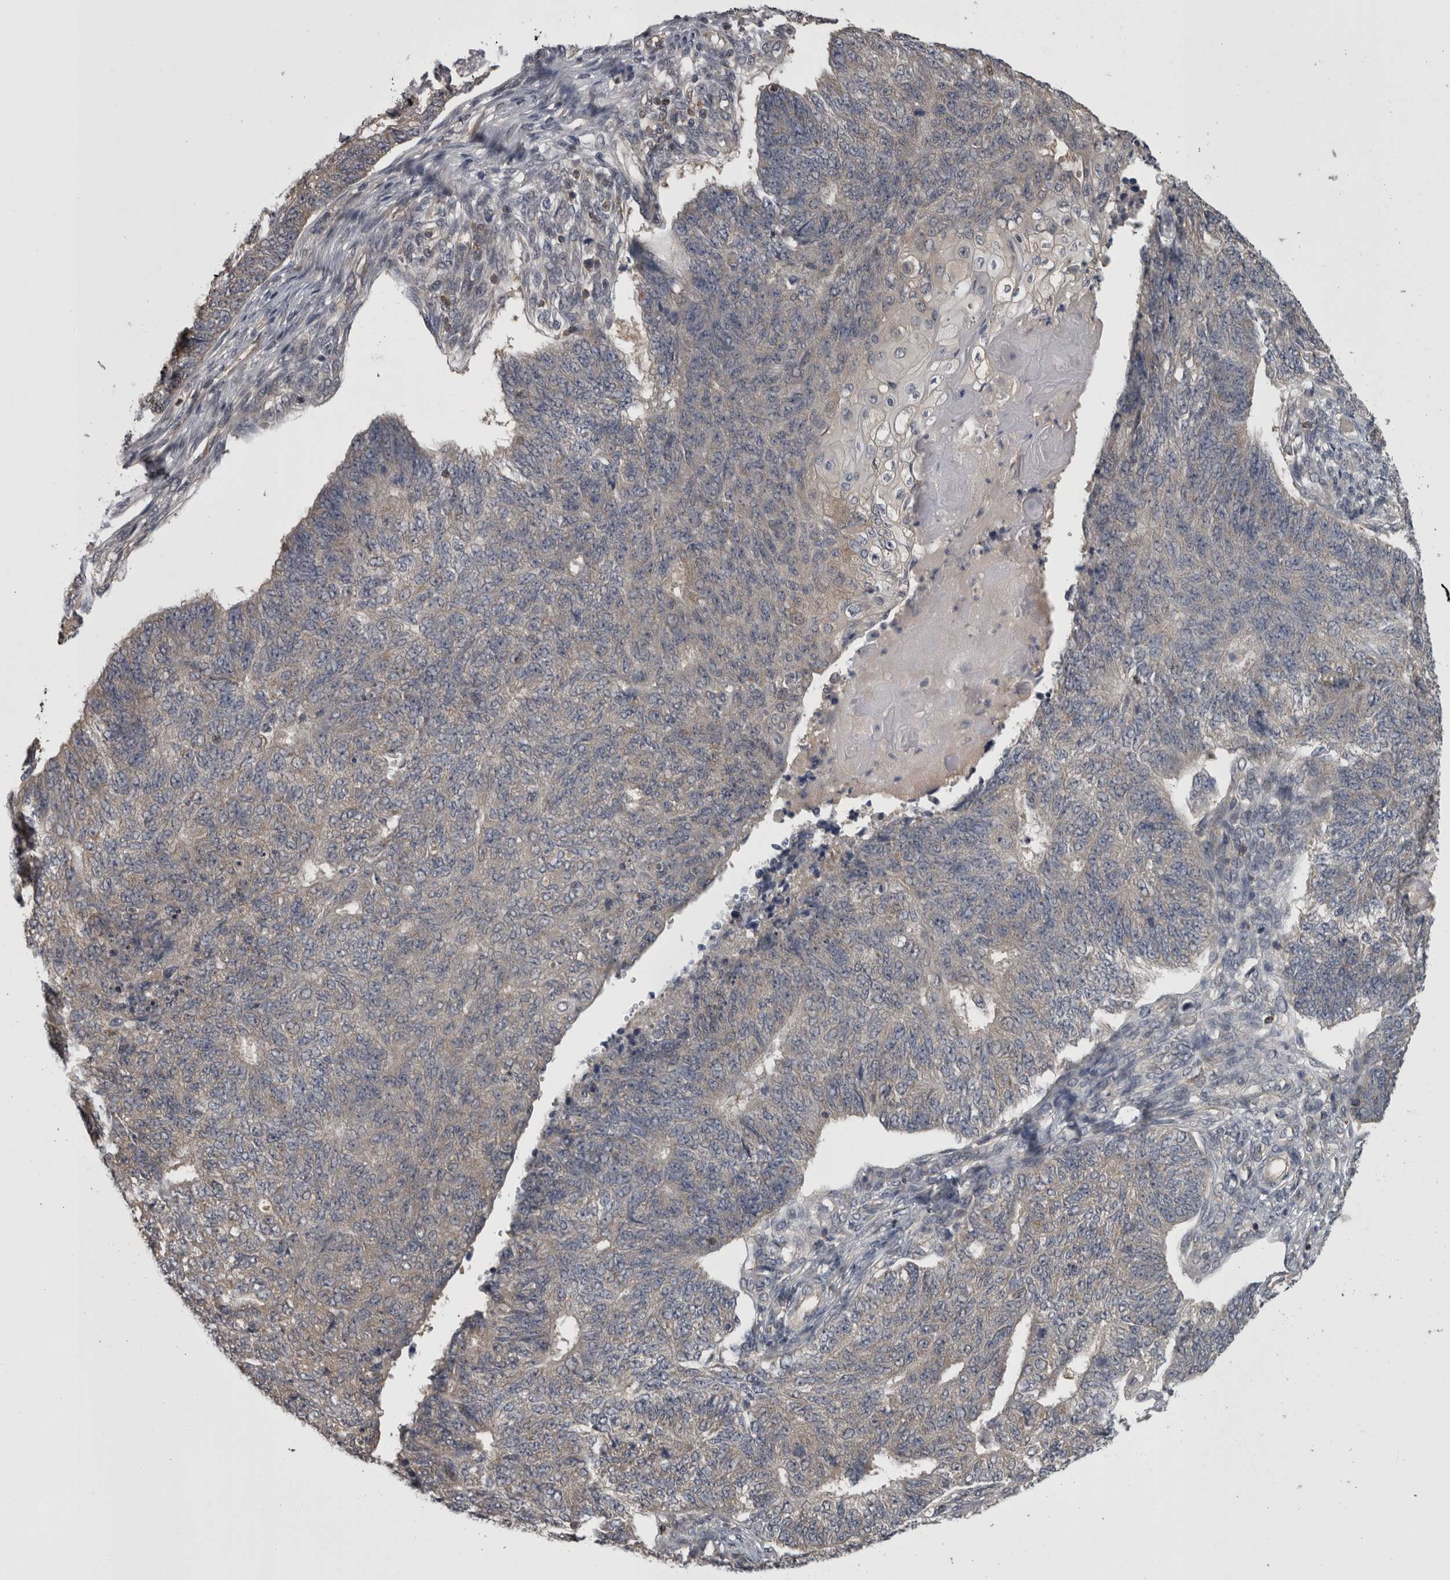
{"staining": {"intensity": "weak", "quantity": "25%-75%", "location": "cytoplasmic/membranous"}, "tissue": "endometrial cancer", "cell_type": "Tumor cells", "image_type": "cancer", "snomed": [{"axis": "morphology", "description": "Adenocarcinoma, NOS"}, {"axis": "topography", "description": "Endometrium"}], "caption": "Immunohistochemical staining of endometrial adenocarcinoma demonstrates low levels of weak cytoplasmic/membranous staining in approximately 25%-75% of tumor cells.", "gene": "APRT", "patient": {"sex": "female", "age": 32}}